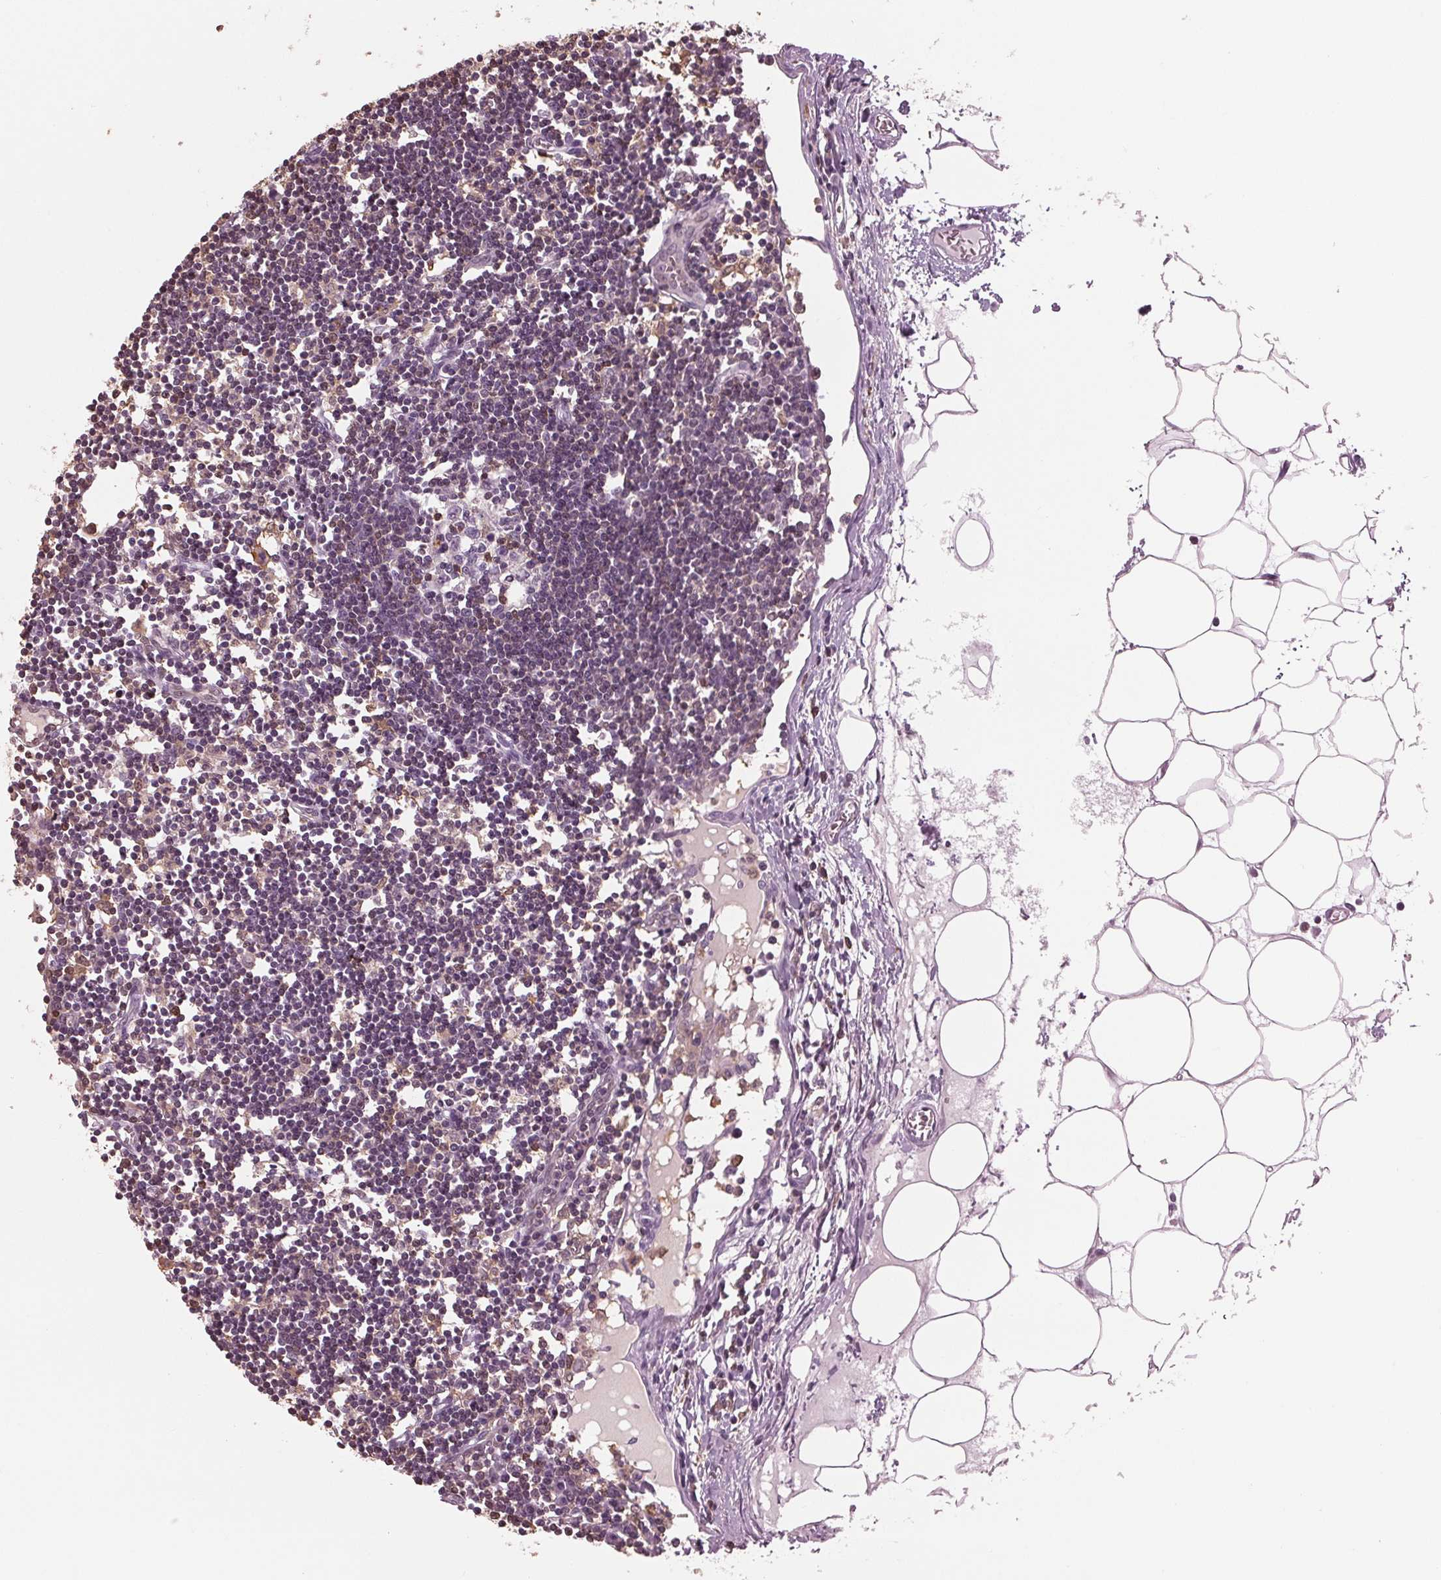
{"staining": {"intensity": "moderate", "quantity": "<25%", "location": "cytoplasmic/membranous,nuclear"}, "tissue": "lymph node", "cell_type": "Germinal center cells", "image_type": "normal", "snomed": [{"axis": "morphology", "description": "Normal tissue, NOS"}, {"axis": "topography", "description": "Lymph node"}], "caption": "Immunohistochemistry (IHC) staining of normal lymph node, which displays low levels of moderate cytoplasmic/membranous,nuclear staining in about <25% of germinal center cells indicating moderate cytoplasmic/membranous,nuclear protein expression. The staining was performed using DAB (brown) for protein detection and nuclei were counterstained in hematoxylin (blue).", "gene": "BTLA", "patient": {"sex": "female", "age": 65}}